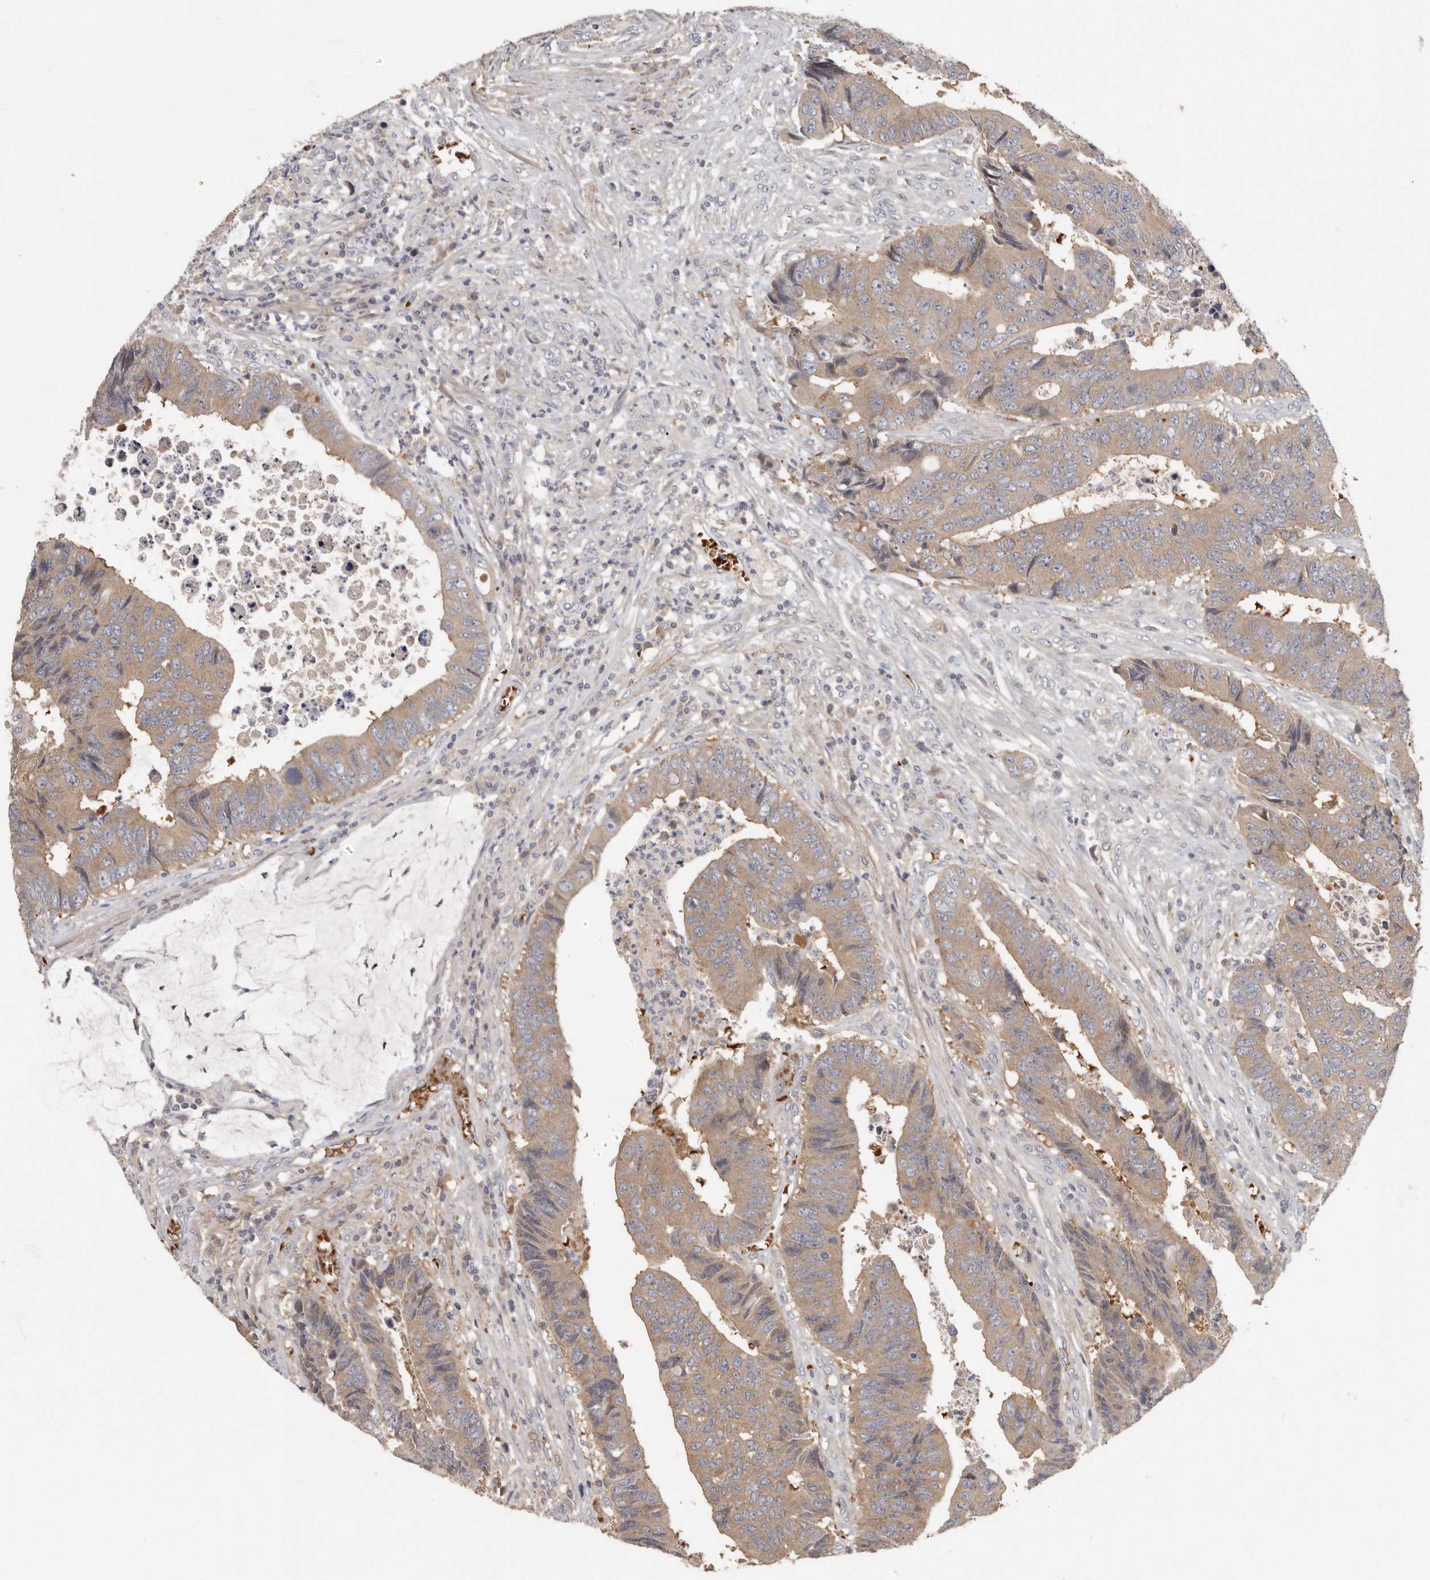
{"staining": {"intensity": "moderate", "quantity": ">75%", "location": "cytoplasmic/membranous"}, "tissue": "colorectal cancer", "cell_type": "Tumor cells", "image_type": "cancer", "snomed": [{"axis": "morphology", "description": "Adenocarcinoma, NOS"}, {"axis": "topography", "description": "Rectum"}], "caption": "High-magnification brightfield microscopy of colorectal cancer (adenocarcinoma) stained with DAB (3,3'-diaminobenzidine) (brown) and counterstained with hematoxylin (blue). tumor cells exhibit moderate cytoplasmic/membranous staining is appreciated in approximately>75% of cells. (IHC, brightfield microscopy, high magnification).", "gene": "CFAP298", "patient": {"sex": "male", "age": 84}}